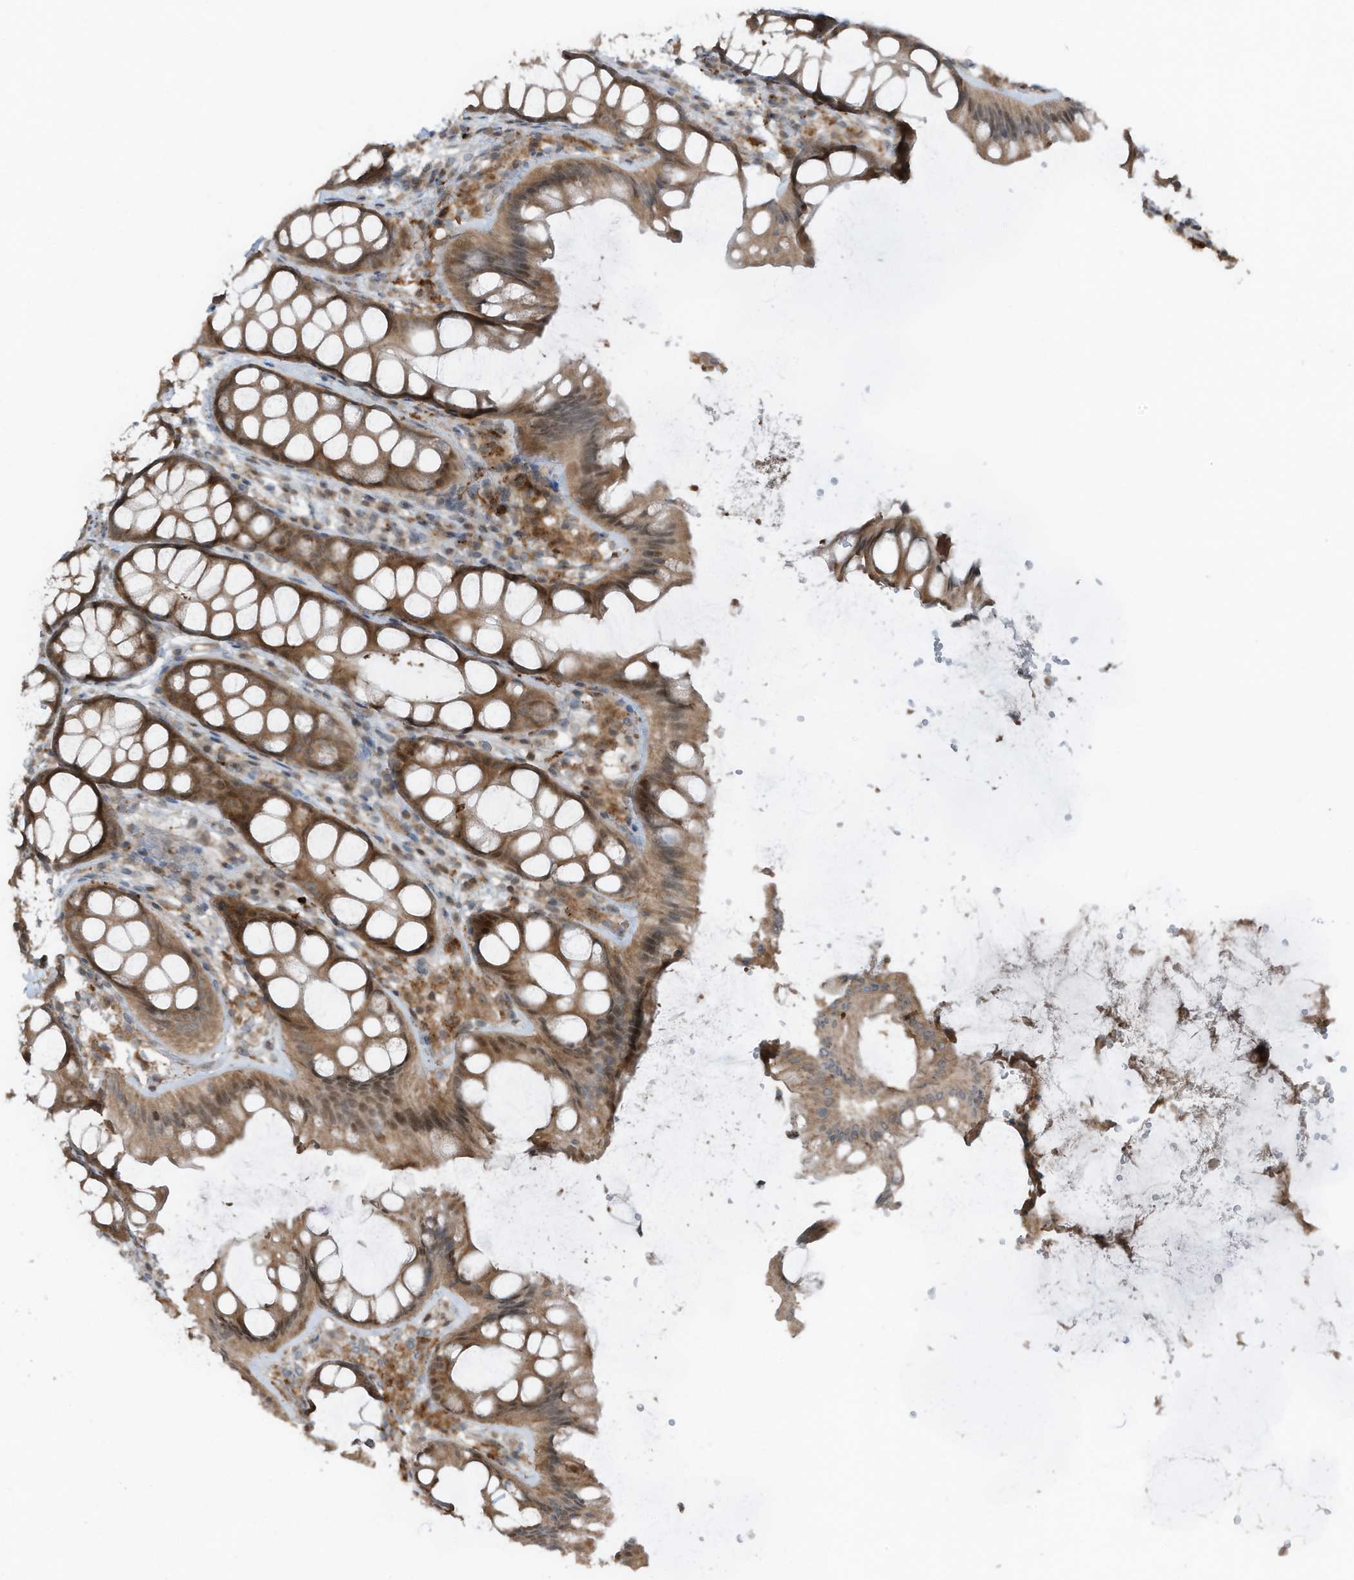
{"staining": {"intensity": "weak", "quantity": ">75%", "location": "cytoplasmic/membranous,nuclear"}, "tissue": "colon", "cell_type": "Endothelial cells", "image_type": "normal", "snomed": [{"axis": "morphology", "description": "Normal tissue, NOS"}, {"axis": "topography", "description": "Colon"}], "caption": "Immunohistochemical staining of benign human colon reveals weak cytoplasmic/membranous,nuclear protein expression in approximately >75% of endothelial cells.", "gene": "TXNDC9", "patient": {"sex": "male", "age": 47}}